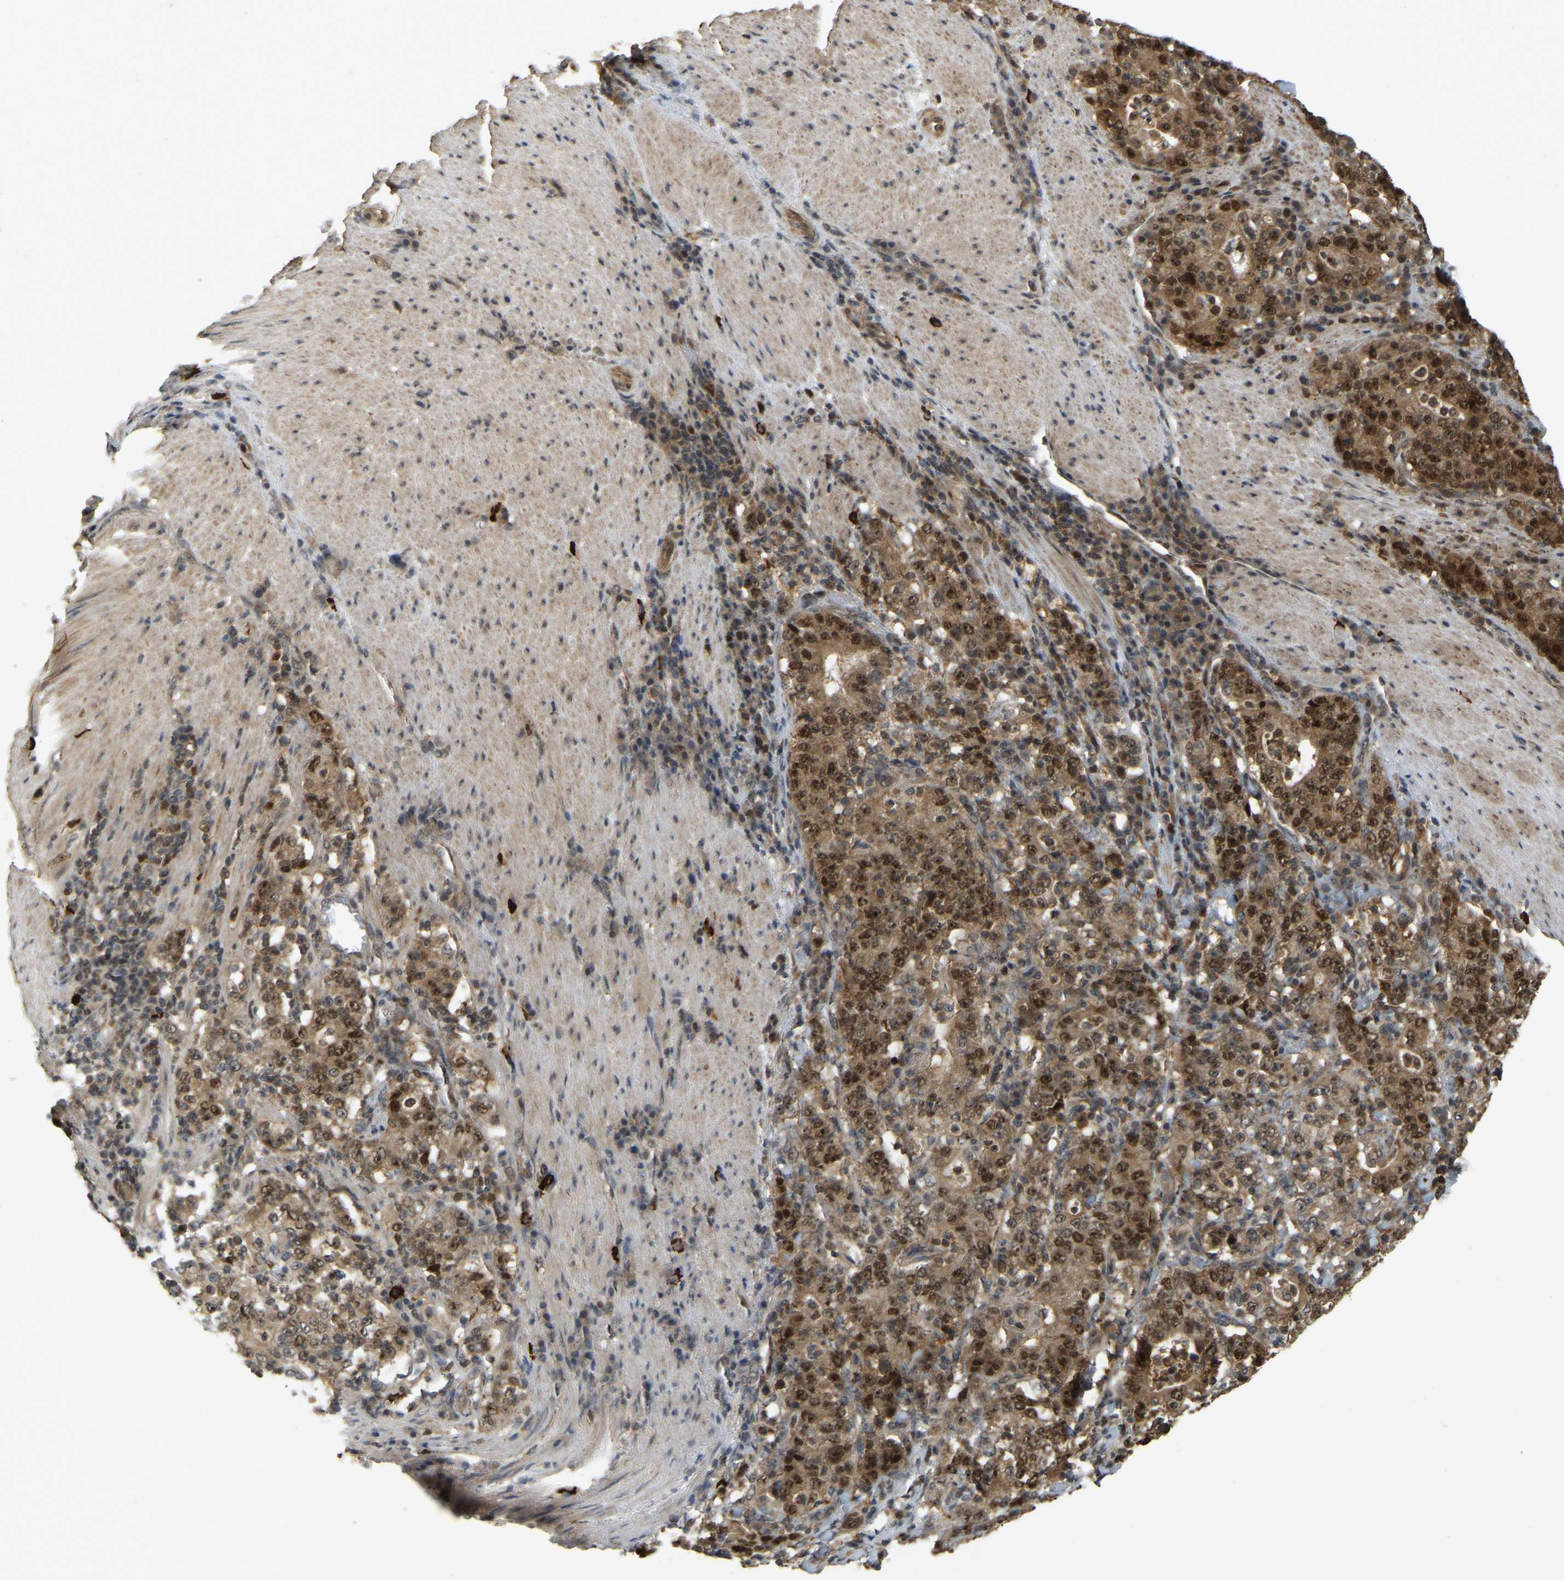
{"staining": {"intensity": "strong", "quantity": ">75%", "location": "cytoplasmic/membranous,nuclear"}, "tissue": "stomach cancer", "cell_type": "Tumor cells", "image_type": "cancer", "snomed": [{"axis": "morphology", "description": "Normal tissue, NOS"}, {"axis": "morphology", "description": "Adenocarcinoma, NOS"}, {"axis": "topography", "description": "Stomach, upper"}, {"axis": "topography", "description": "Stomach"}], "caption": "A high-resolution micrograph shows immunohistochemistry staining of stomach cancer, which shows strong cytoplasmic/membranous and nuclear staining in approximately >75% of tumor cells. Nuclei are stained in blue.", "gene": "BRF2", "patient": {"sex": "male", "age": 59}}